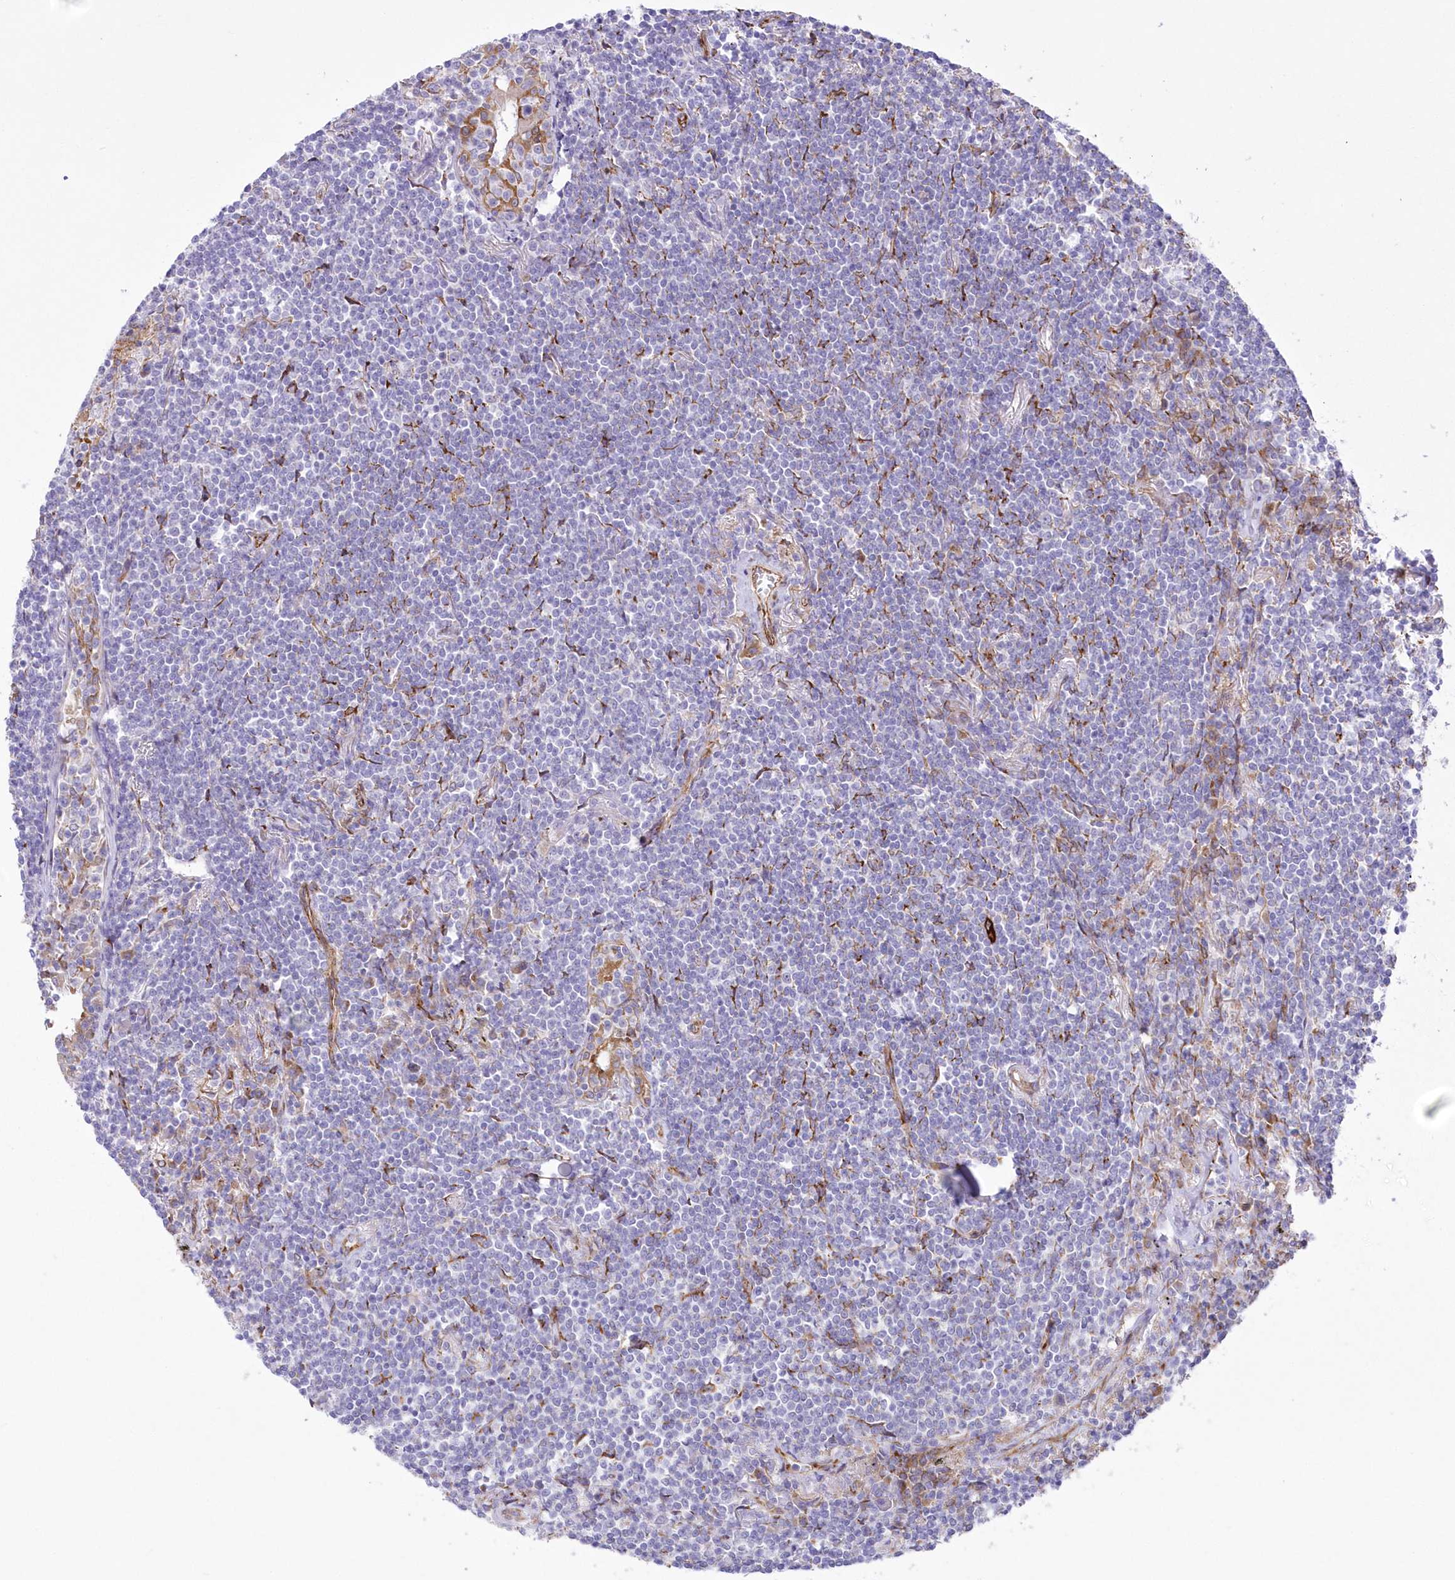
{"staining": {"intensity": "negative", "quantity": "none", "location": "none"}, "tissue": "lymphoma", "cell_type": "Tumor cells", "image_type": "cancer", "snomed": [{"axis": "morphology", "description": "Malignant lymphoma, non-Hodgkin's type, Low grade"}, {"axis": "topography", "description": "Lung"}], "caption": "IHC of malignant lymphoma, non-Hodgkin's type (low-grade) reveals no staining in tumor cells.", "gene": "YTHDC2", "patient": {"sex": "female", "age": 71}}